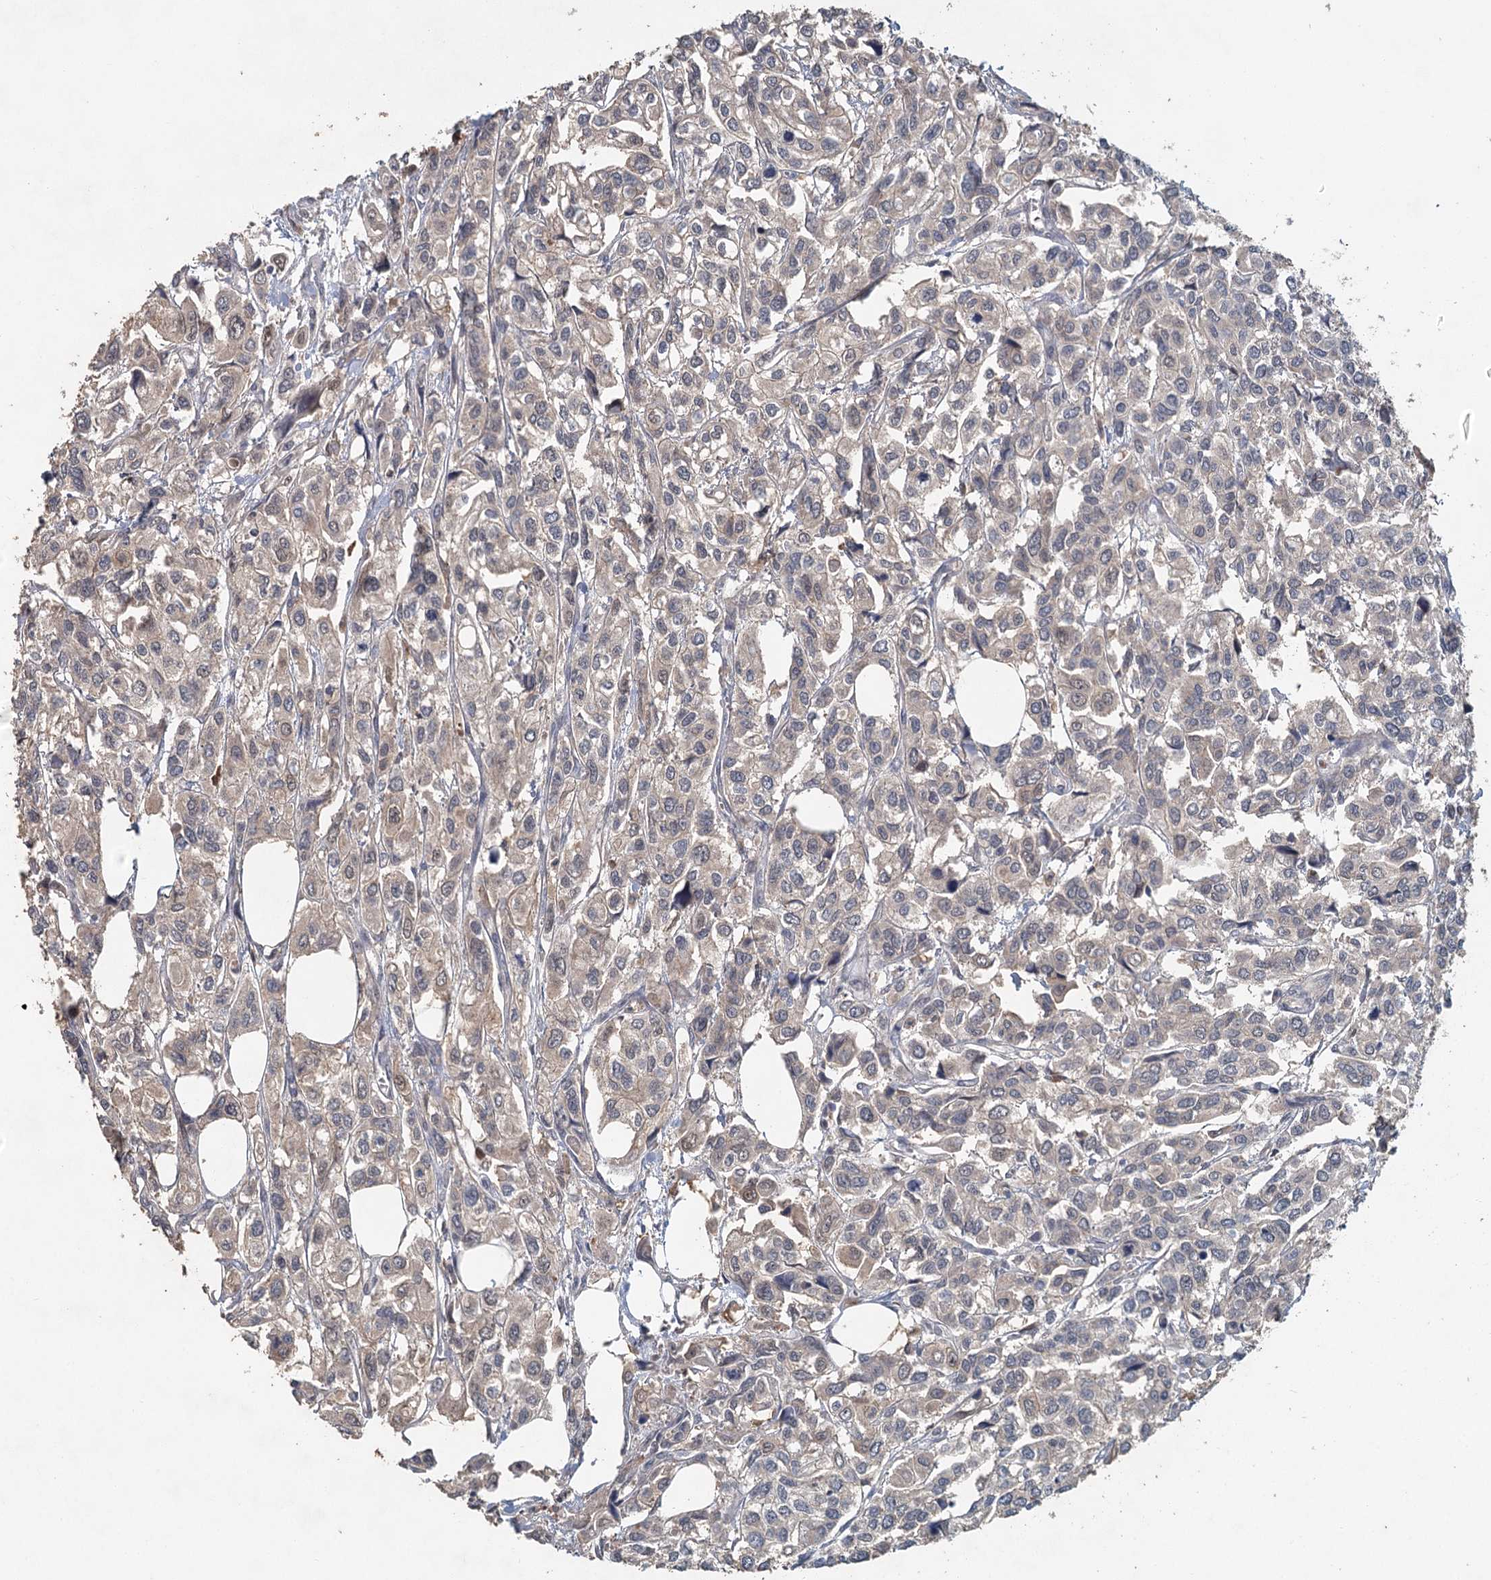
{"staining": {"intensity": "weak", "quantity": "25%-75%", "location": "cytoplasmic/membranous"}, "tissue": "urothelial cancer", "cell_type": "Tumor cells", "image_type": "cancer", "snomed": [{"axis": "morphology", "description": "Urothelial carcinoma, High grade"}, {"axis": "topography", "description": "Urinary bladder"}], "caption": "Immunohistochemistry of urothelial cancer exhibits low levels of weak cytoplasmic/membranous expression in about 25%-75% of tumor cells. (DAB (3,3'-diaminobenzidine) IHC, brown staining for protein, blue staining for nuclei).", "gene": "ADK", "patient": {"sex": "male", "age": 67}}